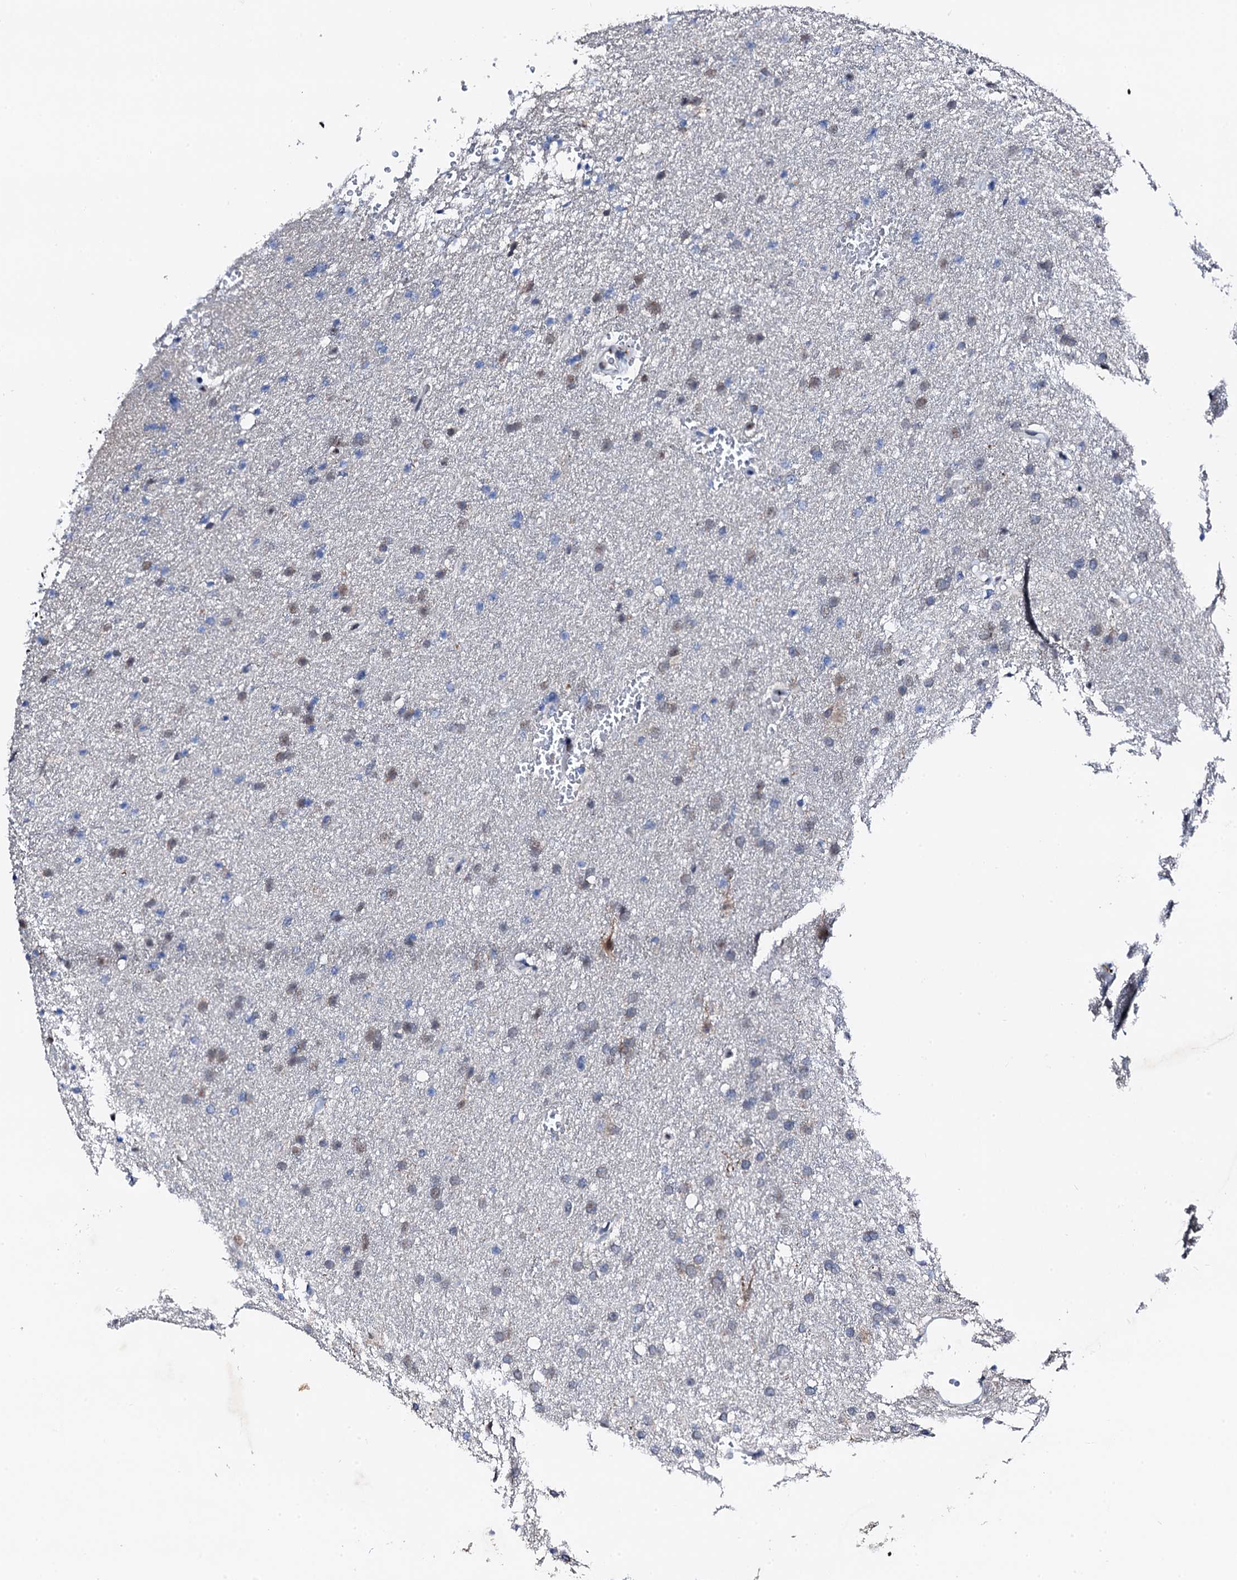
{"staining": {"intensity": "weak", "quantity": "<25%", "location": "cytoplasmic/membranous"}, "tissue": "glioma", "cell_type": "Tumor cells", "image_type": "cancer", "snomed": [{"axis": "morphology", "description": "Glioma, malignant, High grade"}, {"axis": "topography", "description": "Cerebral cortex"}], "caption": "Tumor cells are negative for brown protein staining in malignant glioma (high-grade).", "gene": "TRAFD1", "patient": {"sex": "female", "age": 36}}